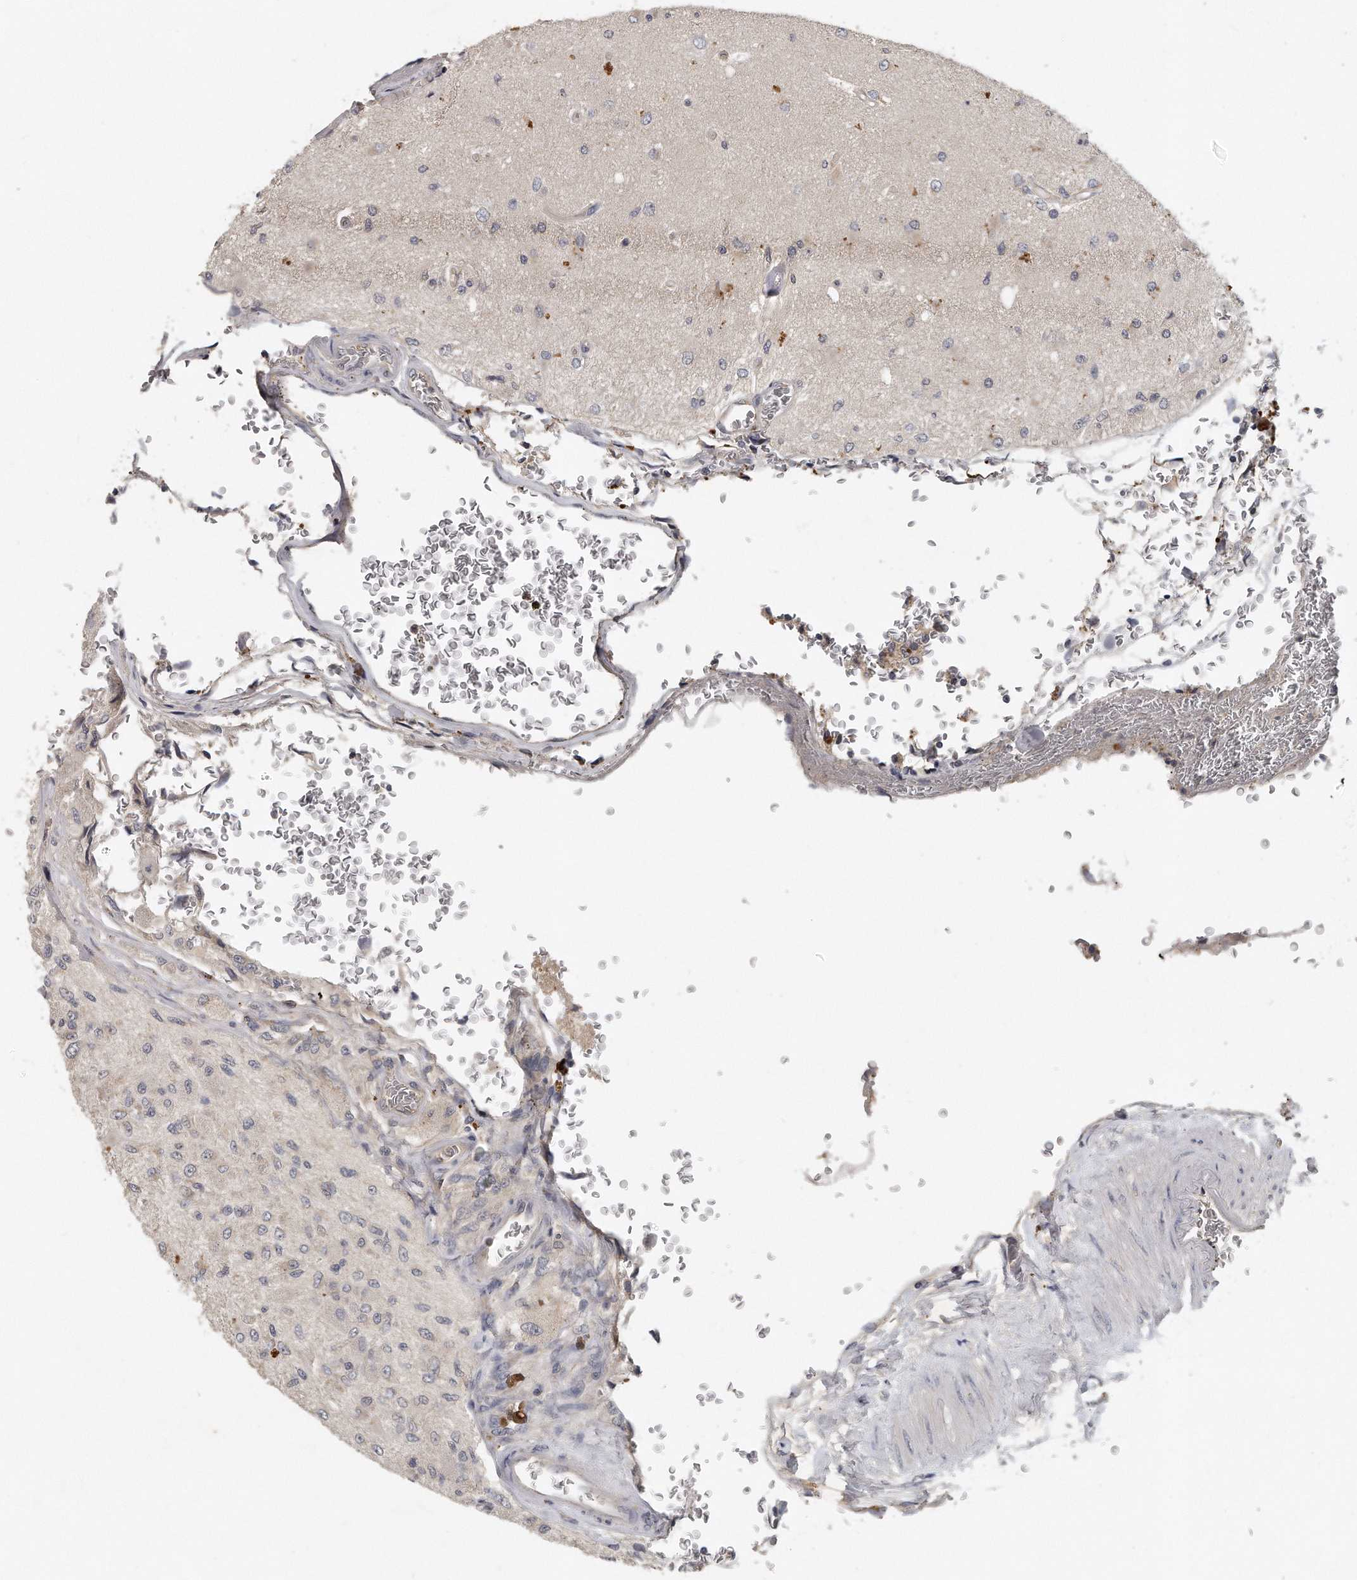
{"staining": {"intensity": "negative", "quantity": "none", "location": "none"}, "tissue": "glioma", "cell_type": "Tumor cells", "image_type": "cancer", "snomed": [{"axis": "morphology", "description": "Normal tissue, NOS"}, {"axis": "morphology", "description": "Glioma, malignant, High grade"}, {"axis": "topography", "description": "Cerebral cortex"}], "caption": "Immunohistochemistry (IHC) micrograph of neoplastic tissue: human glioma stained with DAB demonstrates no significant protein expression in tumor cells. The staining is performed using DAB brown chromogen with nuclei counter-stained in using hematoxylin.", "gene": "TRAPPC14", "patient": {"sex": "male", "age": 77}}